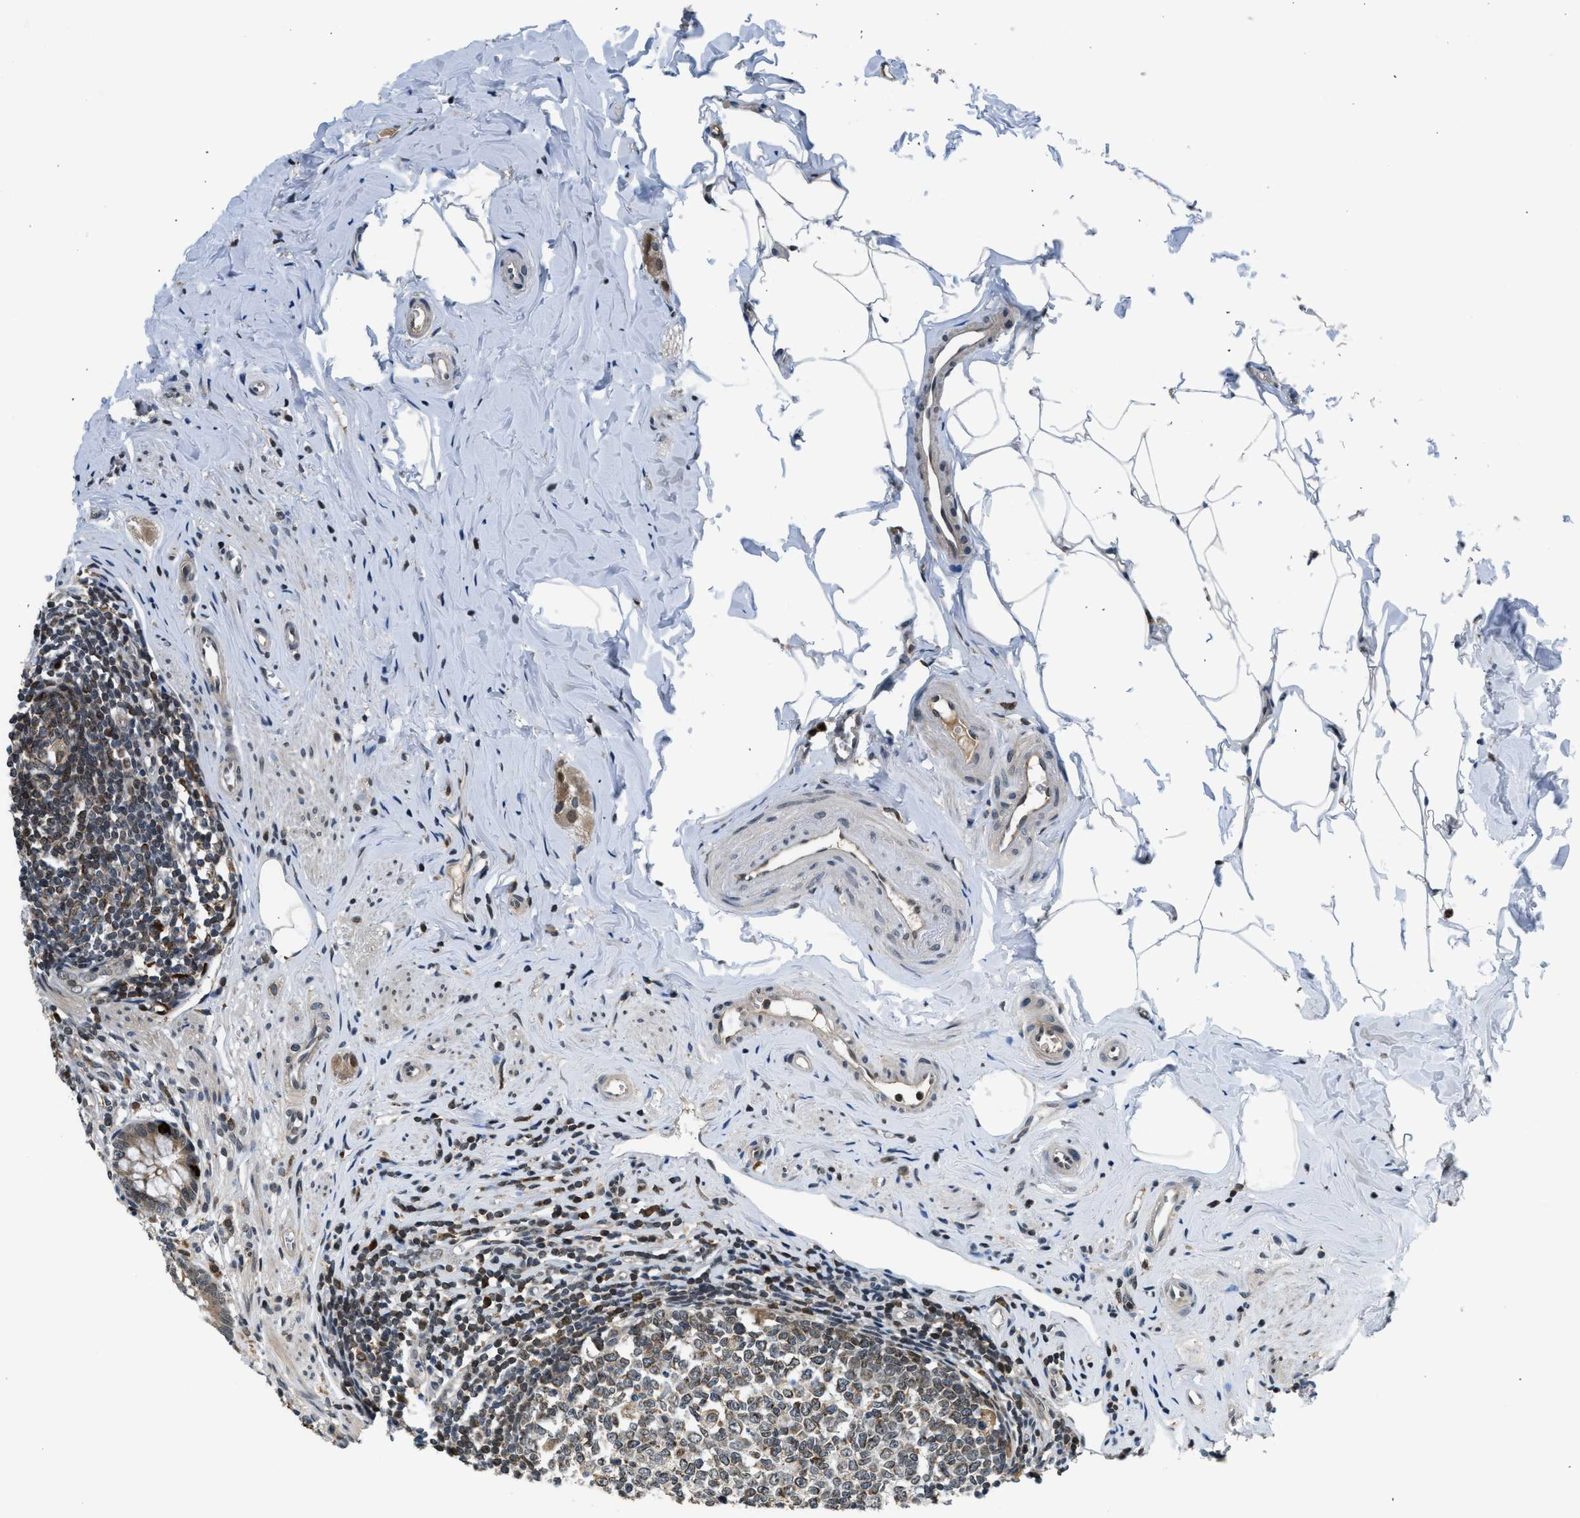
{"staining": {"intensity": "moderate", "quantity": "25%-75%", "location": "cytoplasmic/membranous,nuclear"}, "tissue": "appendix", "cell_type": "Glandular cells", "image_type": "normal", "snomed": [{"axis": "morphology", "description": "Normal tissue, NOS"}, {"axis": "topography", "description": "Appendix"}], "caption": "Protein staining of normal appendix demonstrates moderate cytoplasmic/membranous,nuclear staining in about 25%-75% of glandular cells.", "gene": "RETREG3", "patient": {"sex": "male", "age": 56}}